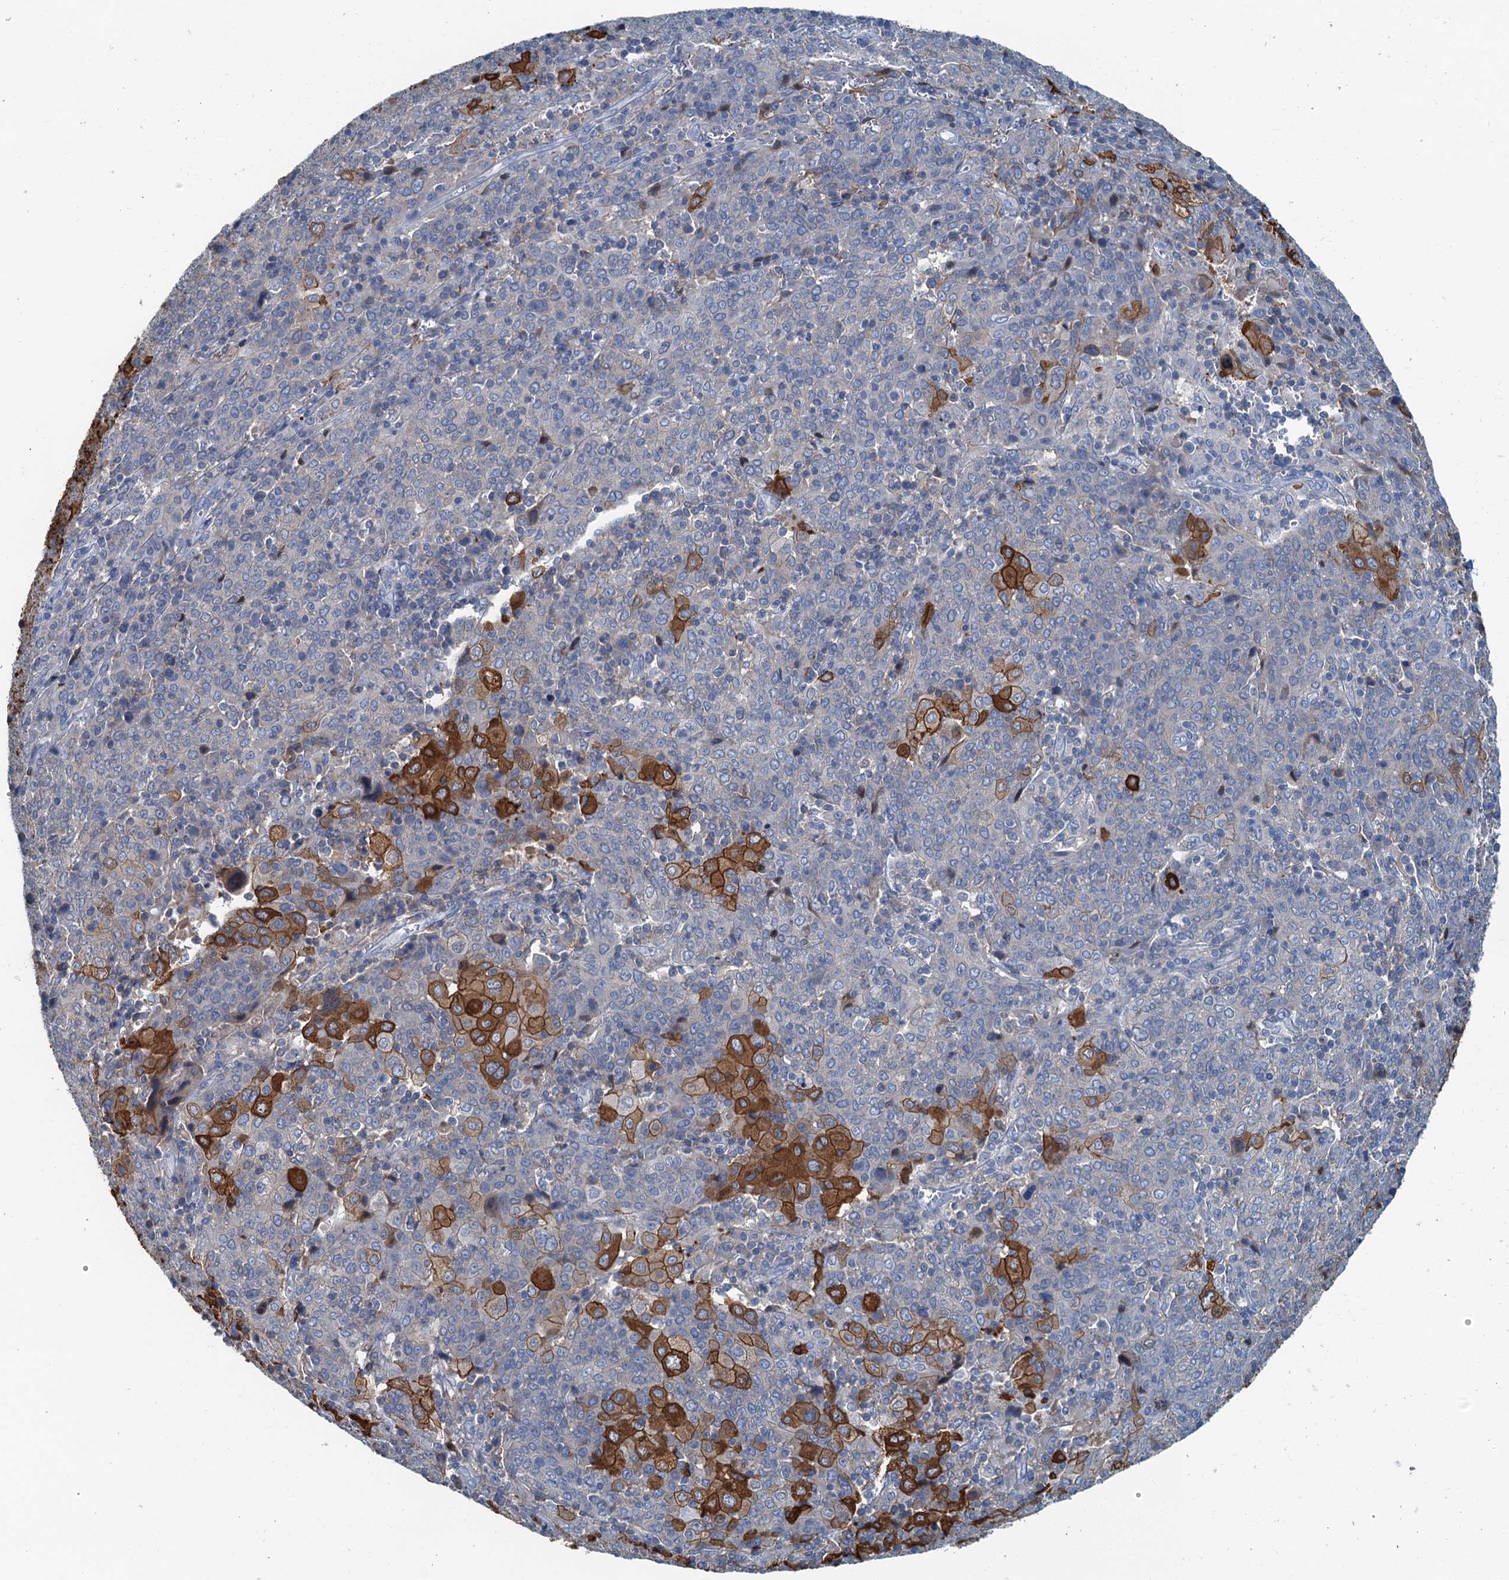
{"staining": {"intensity": "strong", "quantity": "<25%", "location": "cytoplasmic/membranous"}, "tissue": "cervical cancer", "cell_type": "Tumor cells", "image_type": "cancer", "snomed": [{"axis": "morphology", "description": "Squamous cell carcinoma, NOS"}, {"axis": "topography", "description": "Cervix"}], "caption": "Cervical cancer (squamous cell carcinoma) stained for a protein exhibits strong cytoplasmic/membranous positivity in tumor cells.", "gene": "LSM14B", "patient": {"sex": "female", "age": 67}}